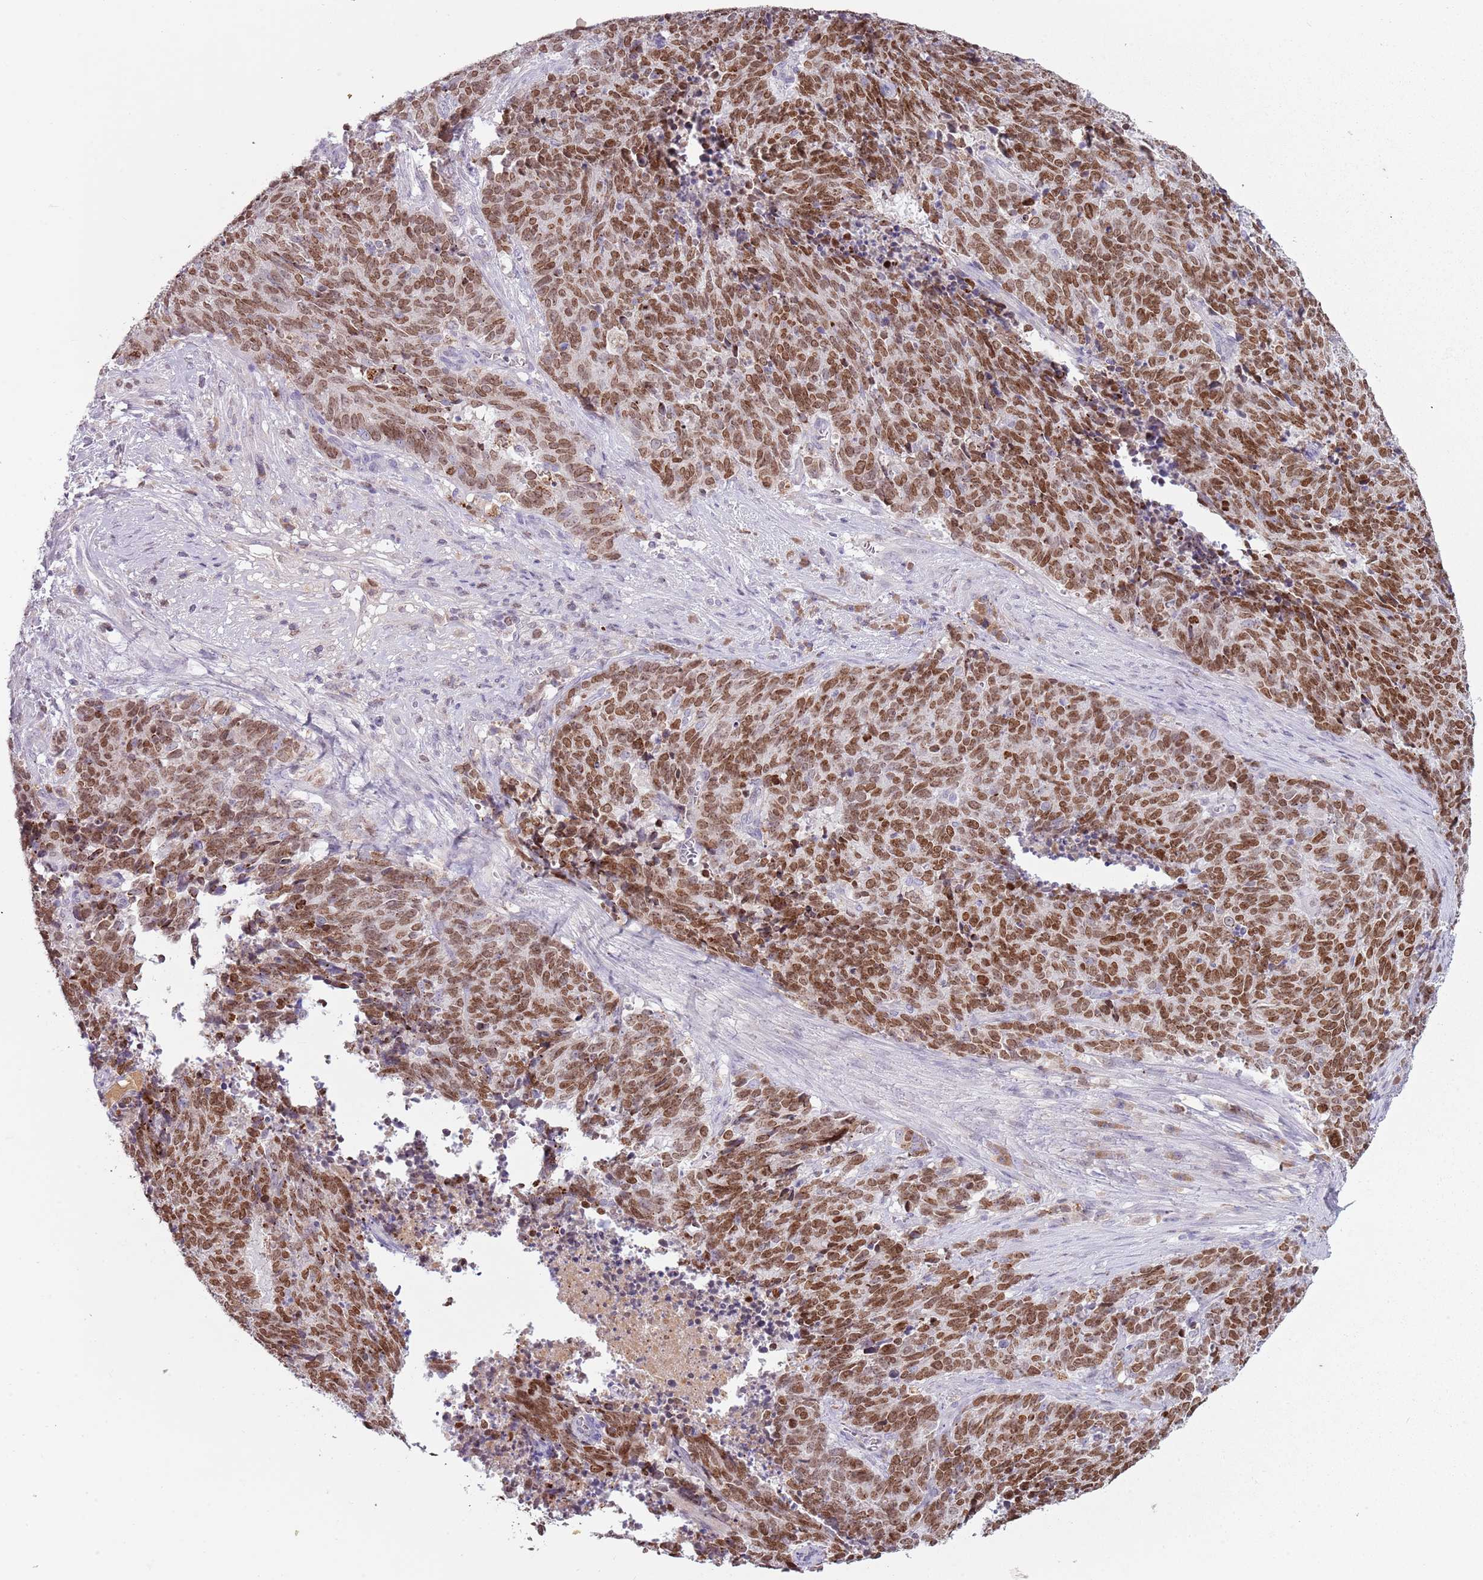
{"staining": {"intensity": "strong", "quantity": ">75%", "location": "nuclear"}, "tissue": "cervical cancer", "cell_type": "Tumor cells", "image_type": "cancer", "snomed": [{"axis": "morphology", "description": "Squamous cell carcinoma, NOS"}, {"axis": "topography", "description": "Cervix"}], "caption": "This histopathology image displays cervical cancer stained with immunohistochemistry (IHC) to label a protein in brown. The nuclear of tumor cells show strong positivity for the protein. Nuclei are counter-stained blue.", "gene": "SYS1", "patient": {"sex": "female", "age": 29}}